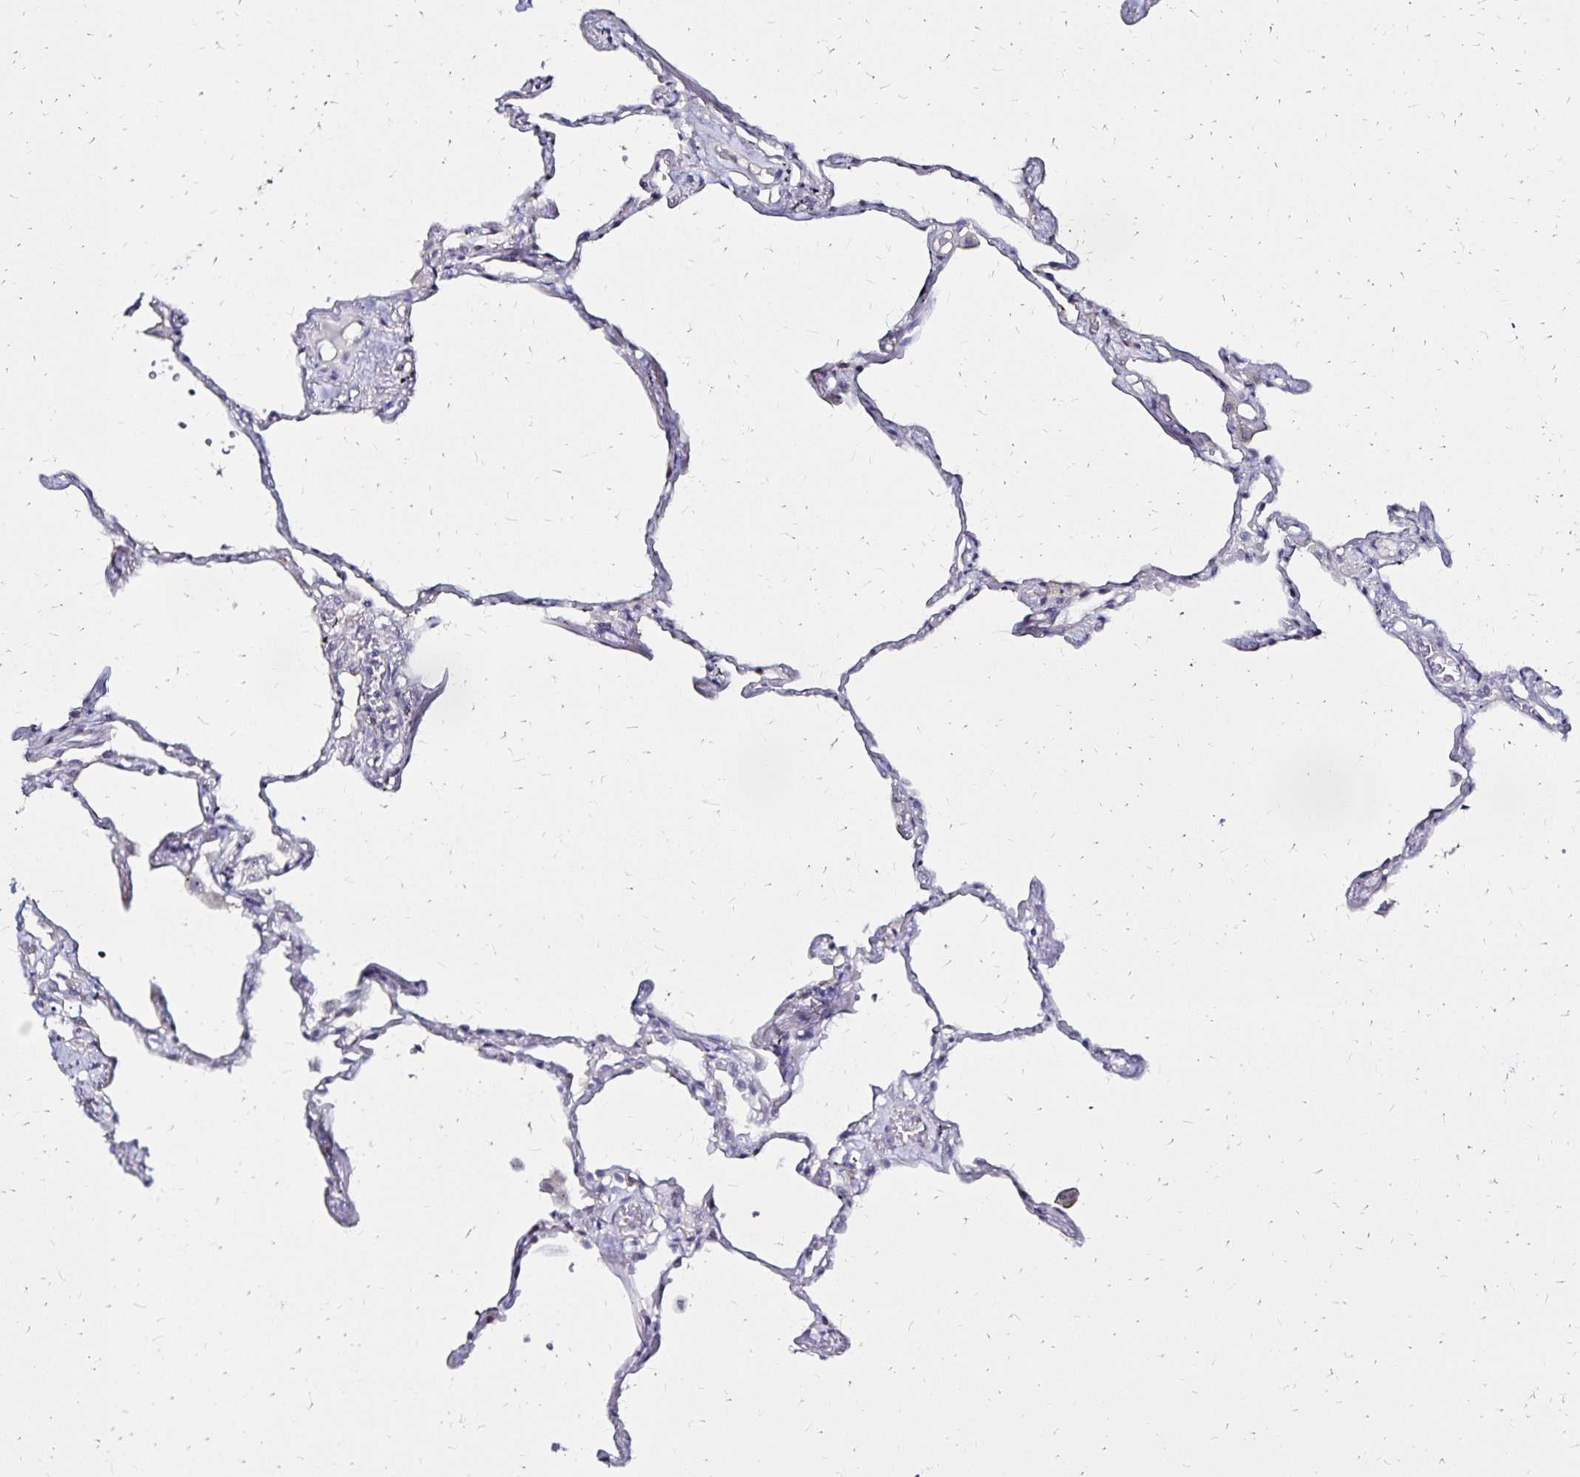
{"staining": {"intensity": "negative", "quantity": "none", "location": "none"}, "tissue": "lung", "cell_type": "Alveolar cells", "image_type": "normal", "snomed": [{"axis": "morphology", "description": "Normal tissue, NOS"}, {"axis": "topography", "description": "Lung"}], "caption": "Immunohistochemical staining of unremarkable human lung displays no significant staining in alveolar cells.", "gene": "SLC5A1", "patient": {"sex": "female", "age": 67}}